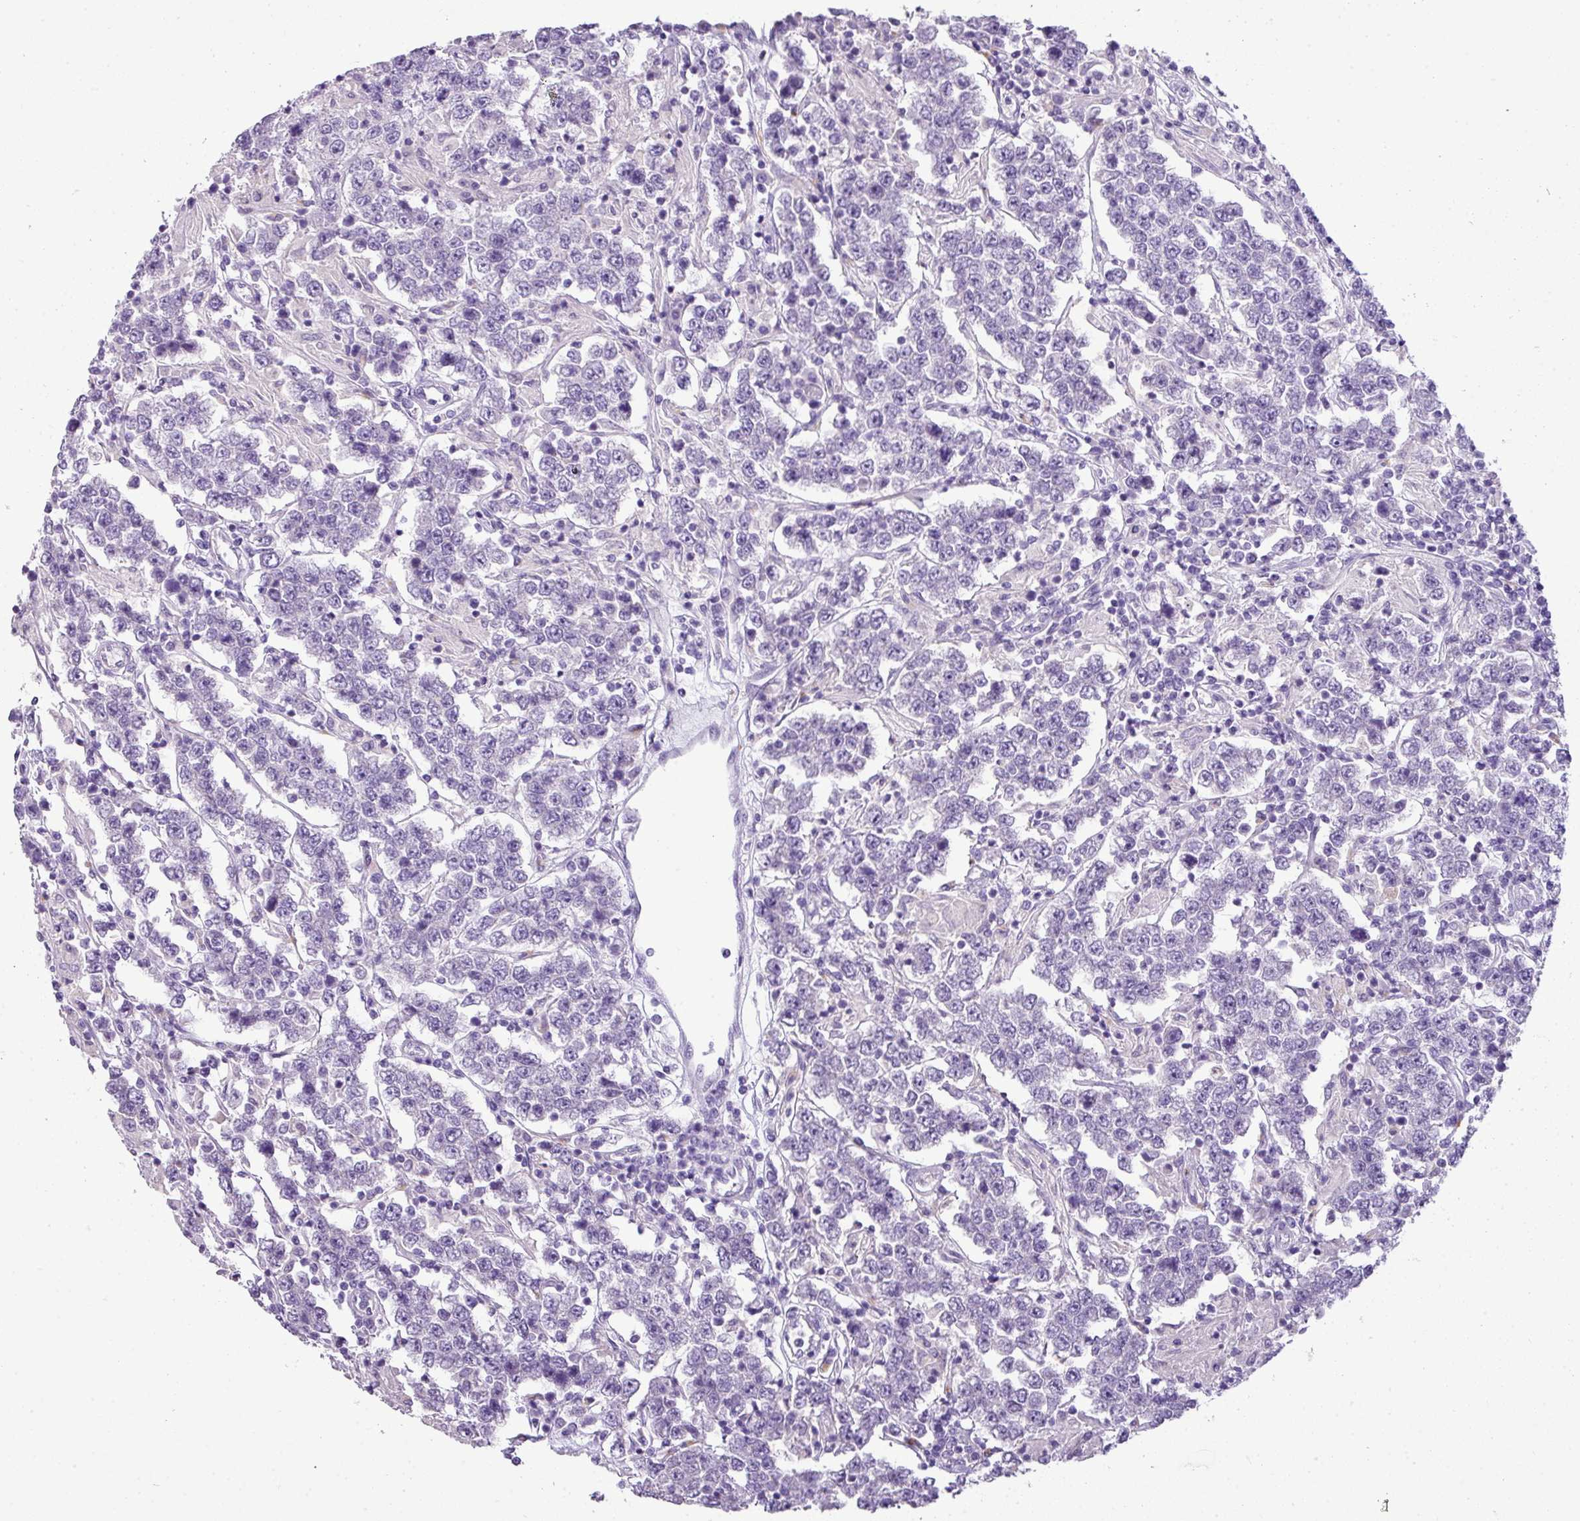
{"staining": {"intensity": "negative", "quantity": "none", "location": "none"}, "tissue": "testis cancer", "cell_type": "Tumor cells", "image_type": "cancer", "snomed": [{"axis": "morphology", "description": "Normal tissue, NOS"}, {"axis": "morphology", "description": "Urothelial carcinoma, High grade"}, {"axis": "morphology", "description": "Seminoma, NOS"}, {"axis": "morphology", "description": "Carcinoma, Embryonal, NOS"}, {"axis": "topography", "description": "Urinary bladder"}, {"axis": "topography", "description": "Testis"}], "caption": "Testis seminoma was stained to show a protein in brown. There is no significant staining in tumor cells. (Stains: DAB (3,3'-diaminobenzidine) IHC with hematoxylin counter stain, Microscopy: brightfield microscopy at high magnification).", "gene": "ZNF568", "patient": {"sex": "male", "age": 41}}